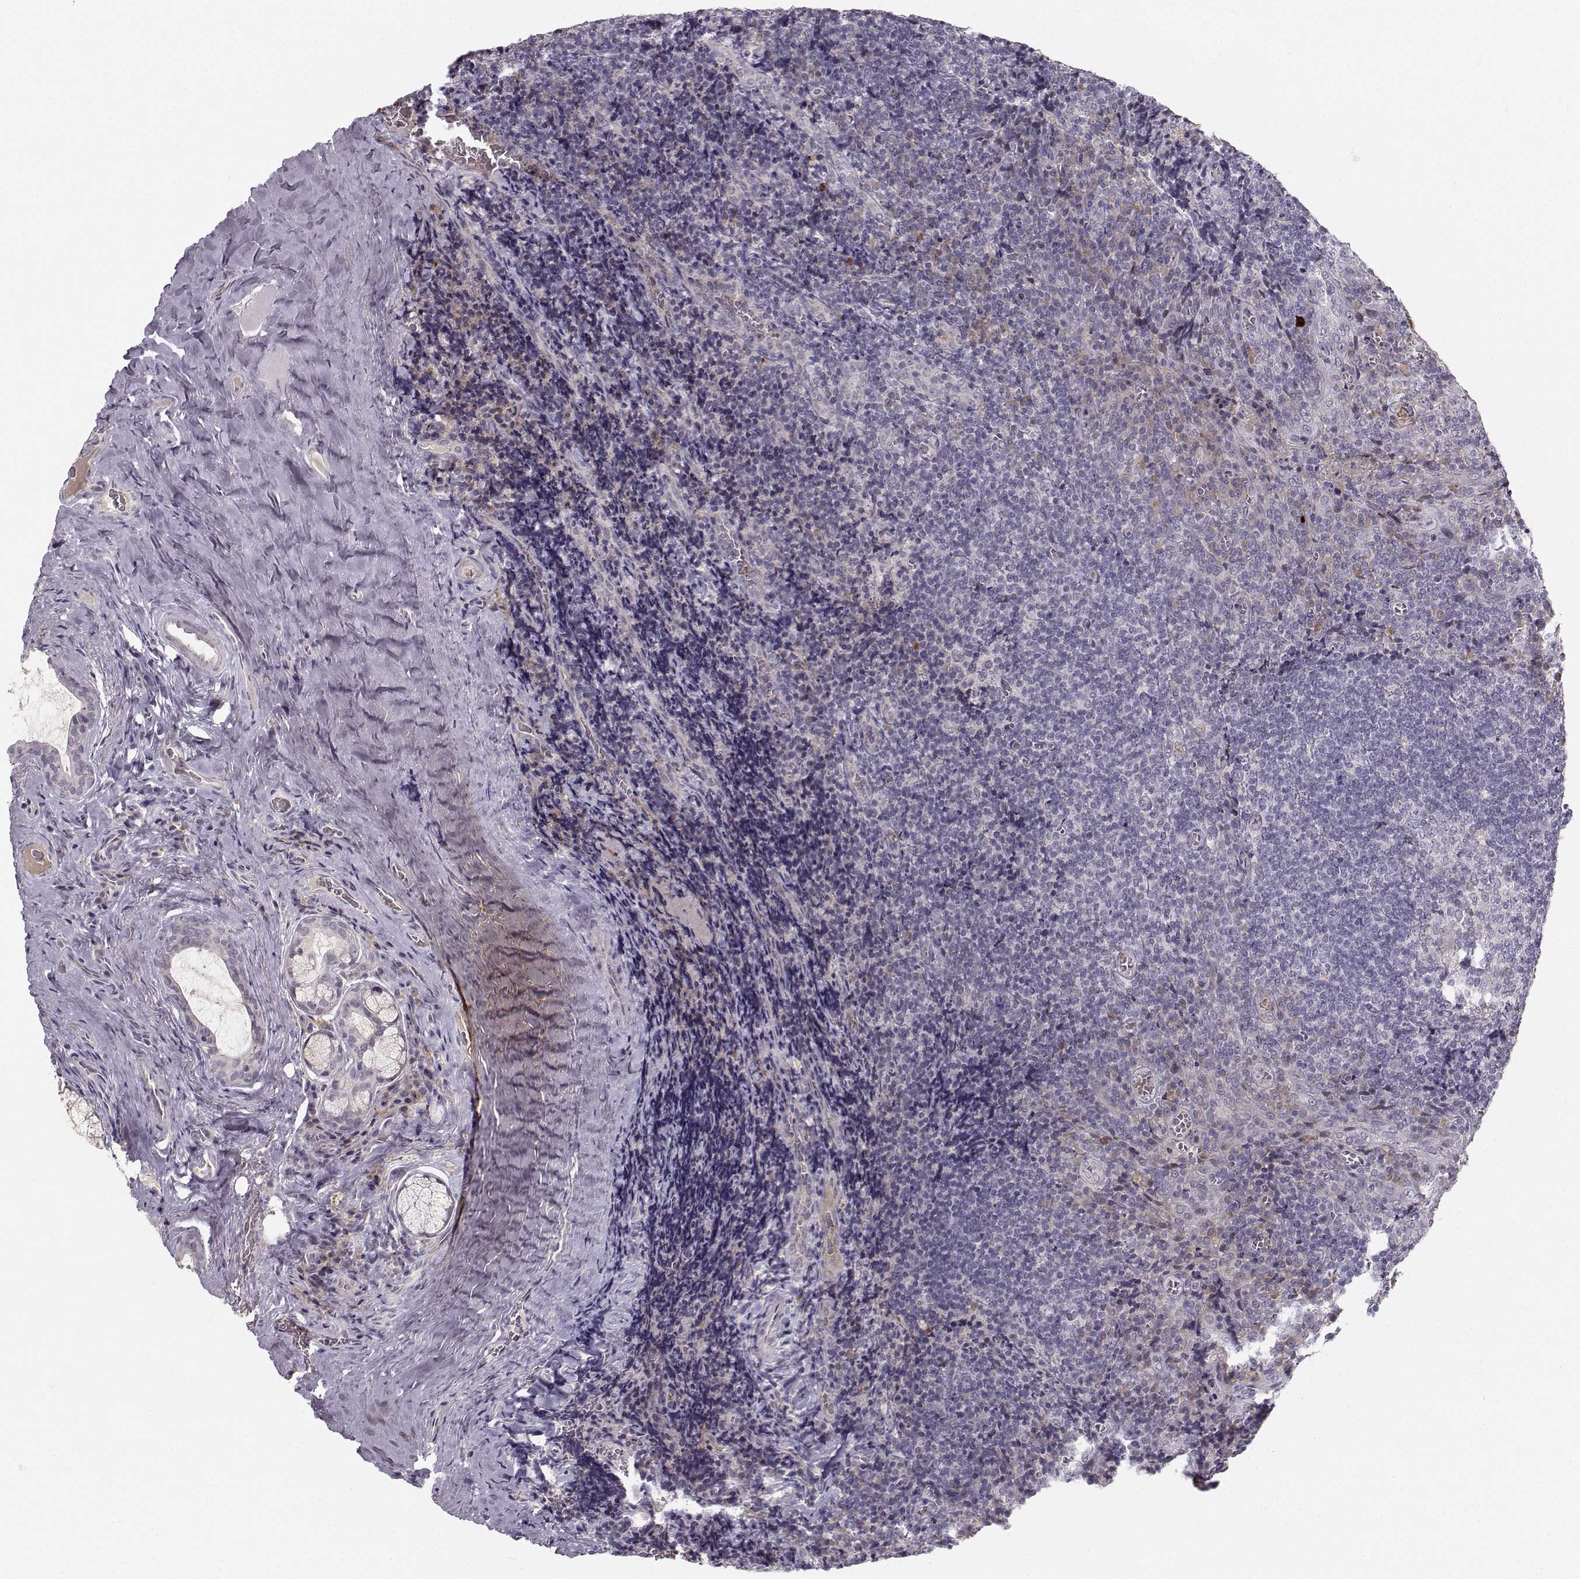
{"staining": {"intensity": "negative", "quantity": "none", "location": "none"}, "tissue": "tonsil", "cell_type": "Germinal center cells", "image_type": "normal", "snomed": [{"axis": "morphology", "description": "Normal tissue, NOS"}, {"axis": "morphology", "description": "Inflammation, NOS"}, {"axis": "topography", "description": "Tonsil"}], "caption": "The immunohistochemistry (IHC) histopathology image has no significant staining in germinal center cells of tonsil. The staining is performed using DAB brown chromogen with nuclei counter-stained in using hematoxylin.", "gene": "OPRD1", "patient": {"sex": "female", "age": 31}}